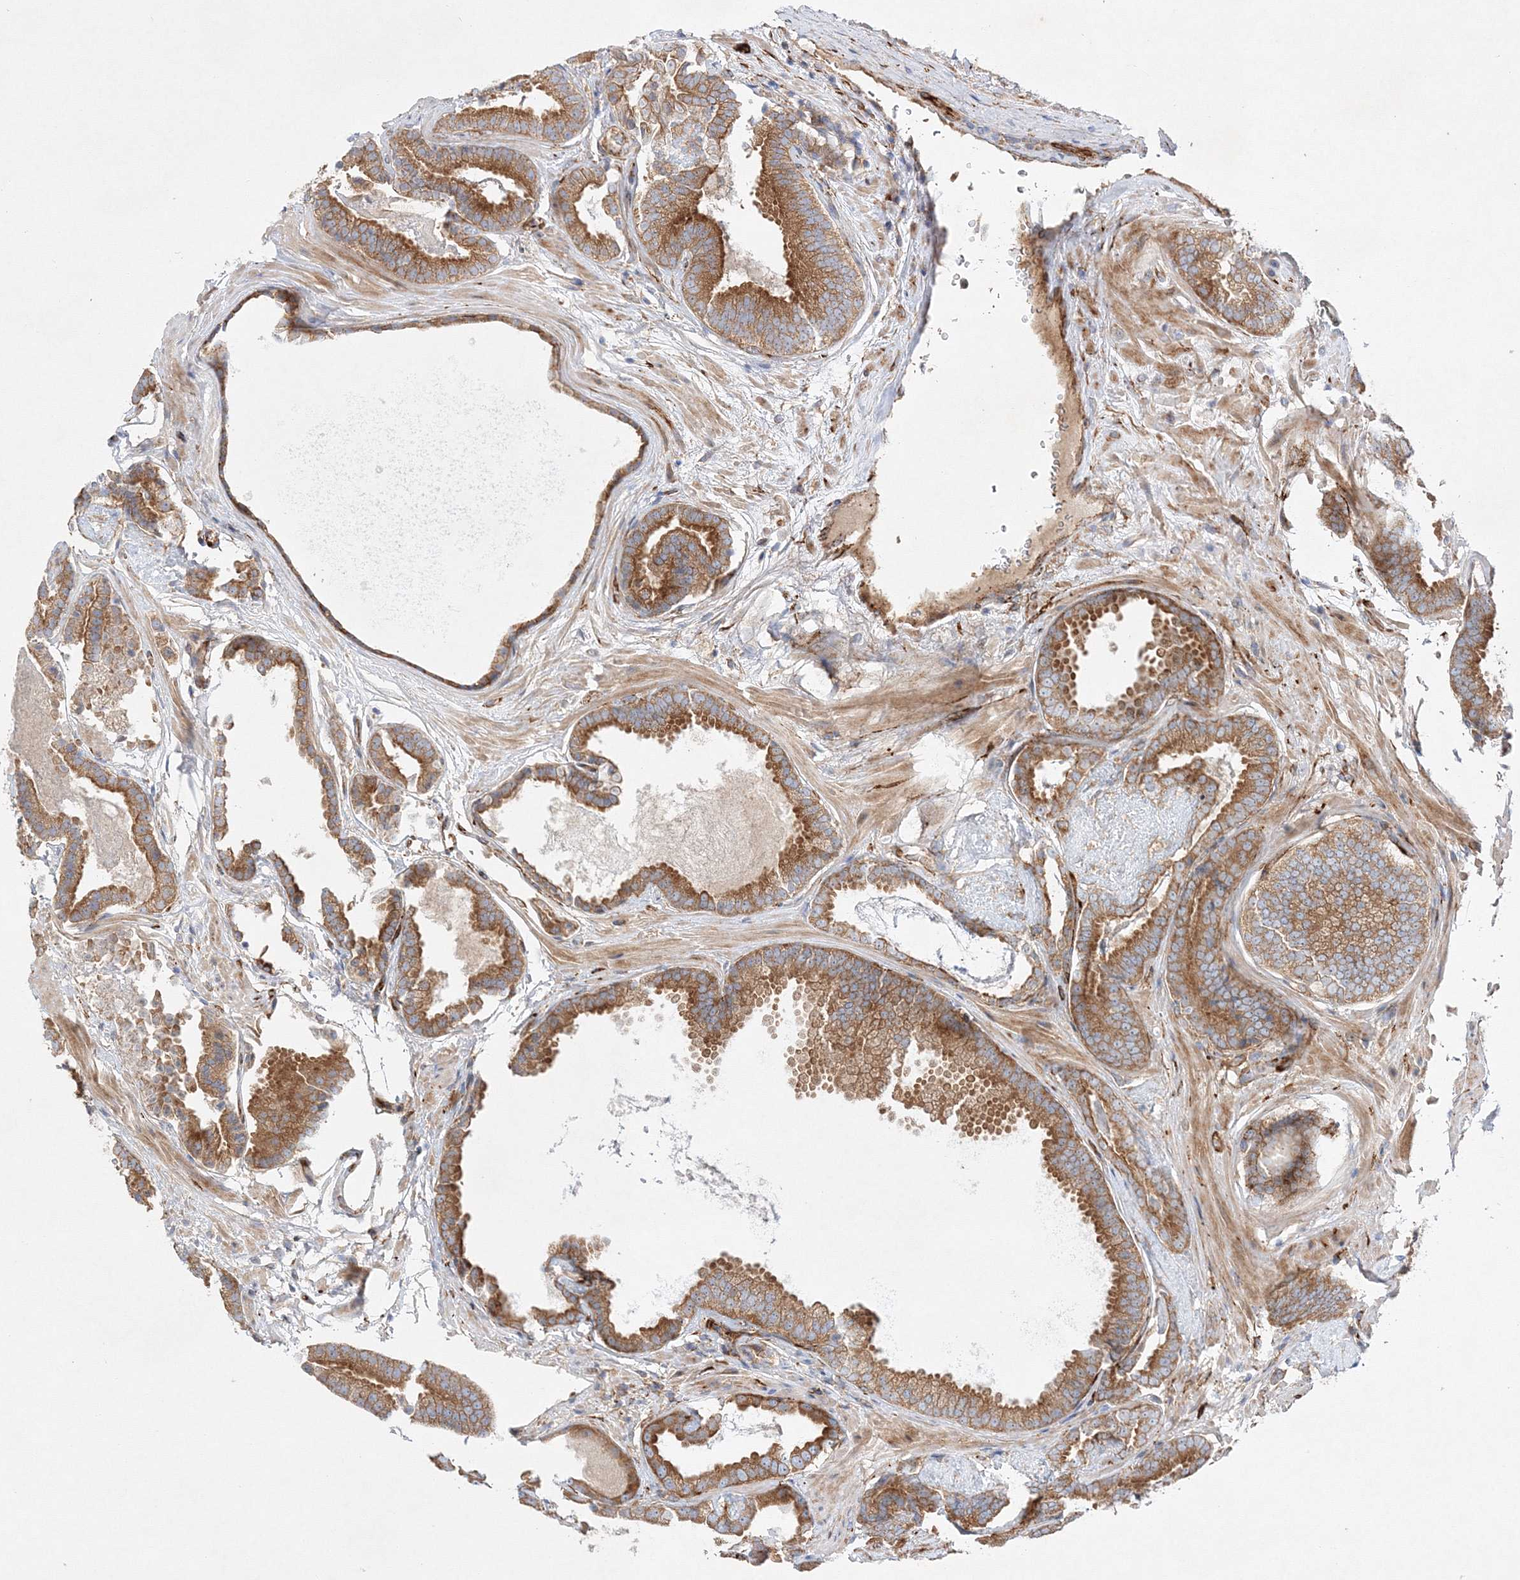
{"staining": {"intensity": "moderate", "quantity": ">75%", "location": "cytoplasmic/membranous"}, "tissue": "prostate cancer", "cell_type": "Tumor cells", "image_type": "cancer", "snomed": [{"axis": "morphology", "description": "Adenocarcinoma, Low grade"}, {"axis": "topography", "description": "Prostate"}], "caption": "A micrograph showing moderate cytoplasmic/membranous positivity in approximately >75% of tumor cells in prostate cancer, as visualized by brown immunohistochemical staining.", "gene": "ZFYVE16", "patient": {"sex": "male", "age": 71}}